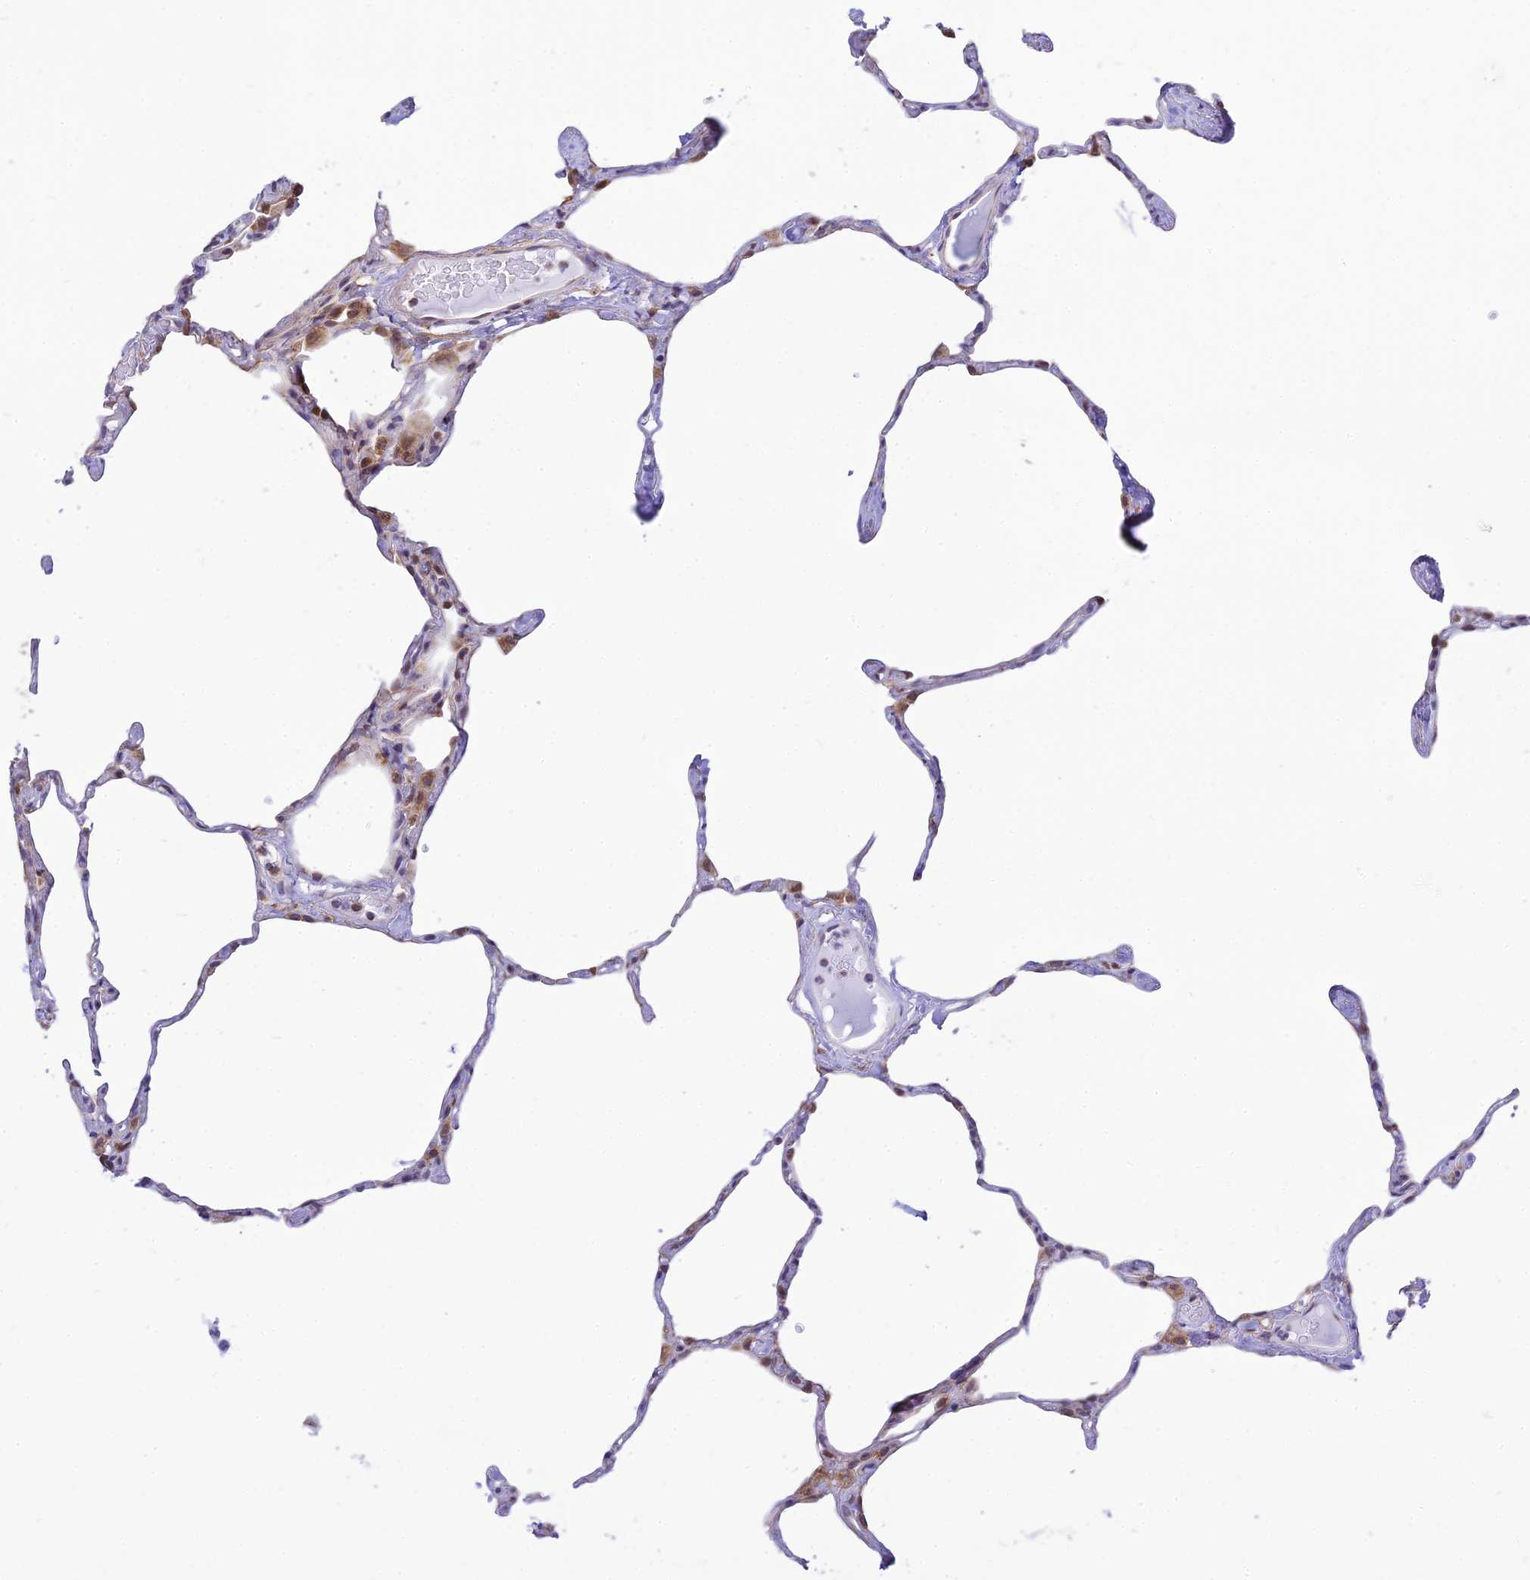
{"staining": {"intensity": "moderate", "quantity": "<25%", "location": "cytoplasmic/membranous"}, "tissue": "lung", "cell_type": "Alveolar cells", "image_type": "normal", "snomed": [{"axis": "morphology", "description": "Normal tissue, NOS"}, {"axis": "topography", "description": "Lung"}], "caption": "A brown stain labels moderate cytoplasmic/membranous positivity of a protein in alveolar cells of benign lung. (DAB (3,3'-diaminobenzidine) IHC with brightfield microscopy, high magnification).", "gene": "HOOK2", "patient": {"sex": "male", "age": 65}}